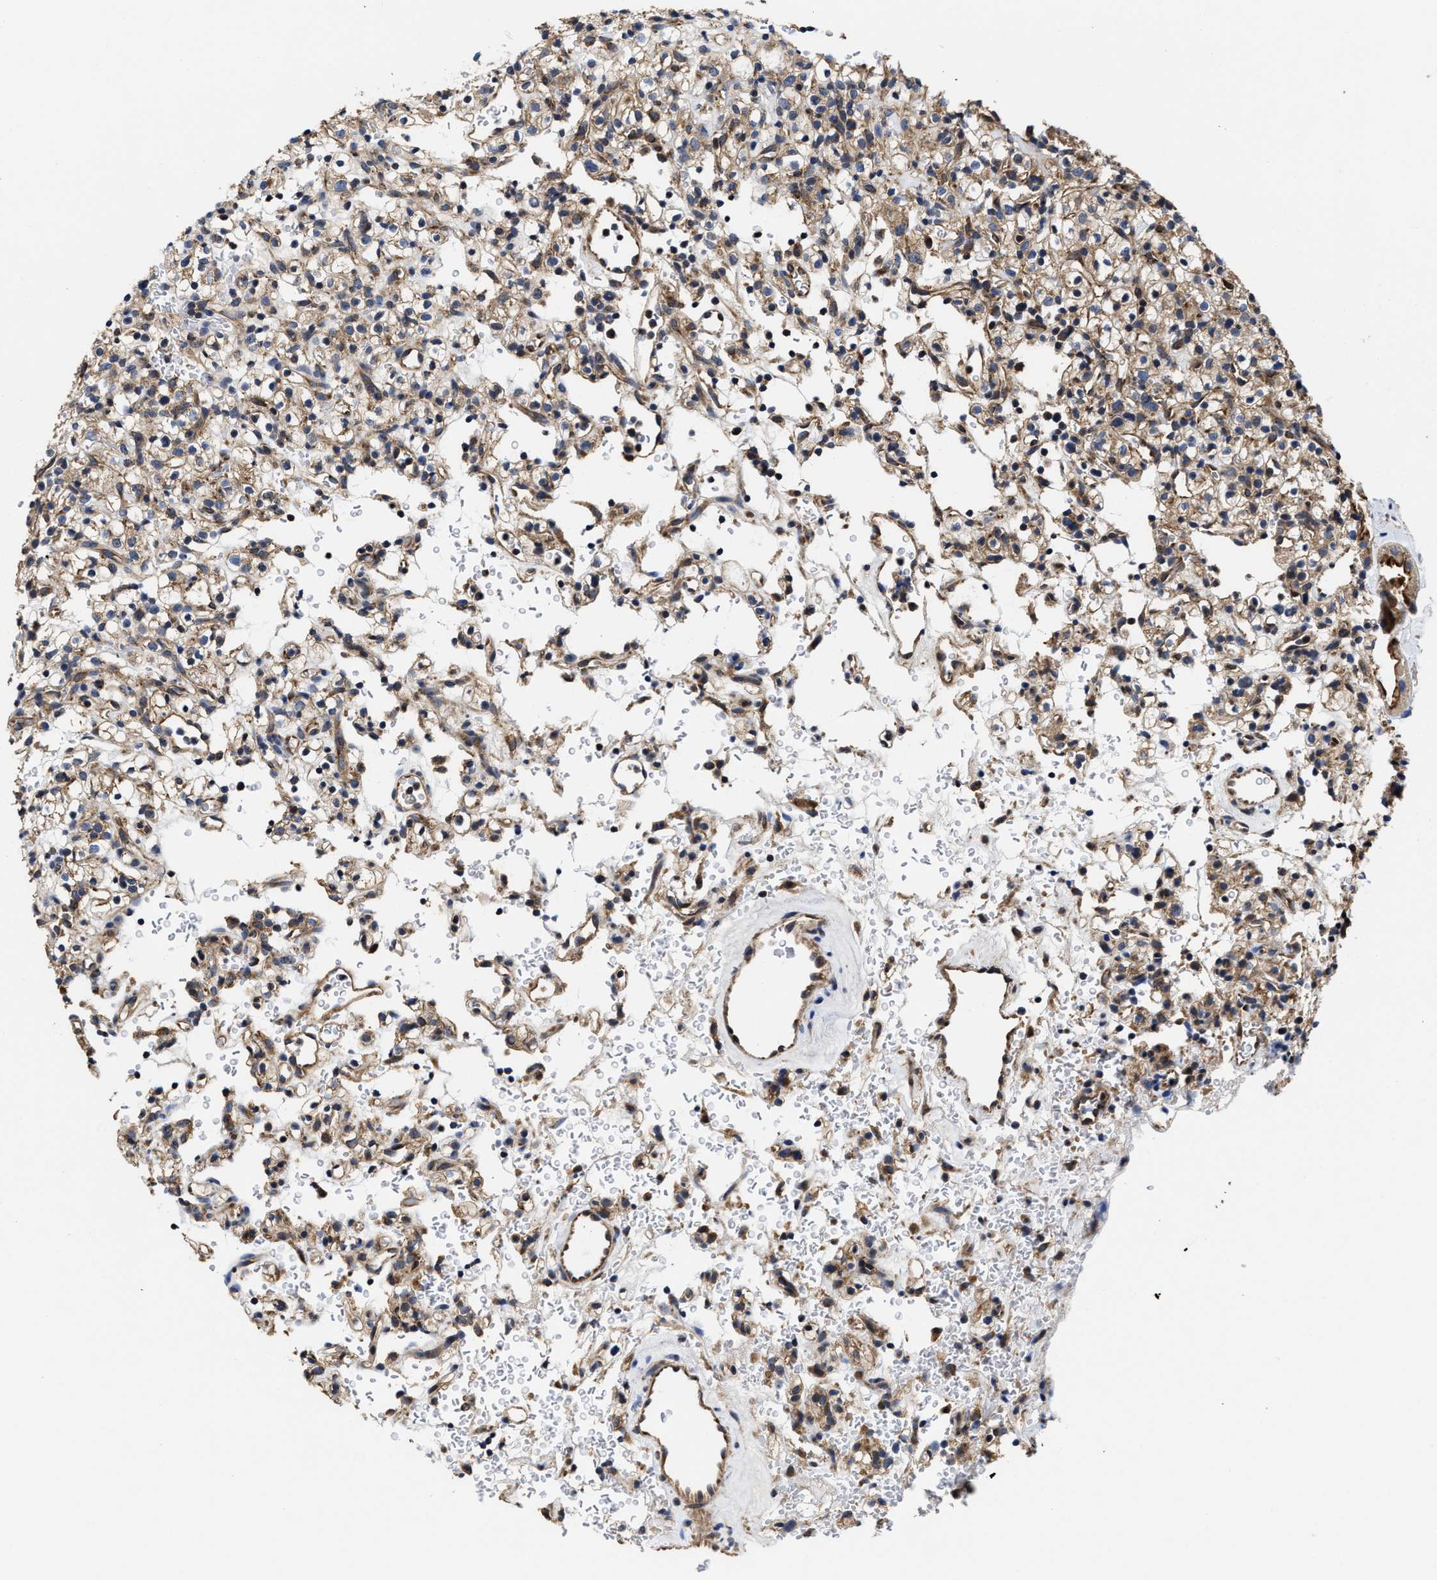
{"staining": {"intensity": "moderate", "quantity": "25%-75%", "location": "cytoplasmic/membranous"}, "tissue": "renal cancer", "cell_type": "Tumor cells", "image_type": "cancer", "snomed": [{"axis": "morphology", "description": "Normal tissue, NOS"}, {"axis": "morphology", "description": "Adenocarcinoma, NOS"}, {"axis": "topography", "description": "Kidney"}], "caption": "This image displays IHC staining of renal cancer (adenocarcinoma), with medium moderate cytoplasmic/membranous expression in approximately 25%-75% of tumor cells.", "gene": "TRAF6", "patient": {"sex": "female", "age": 72}}